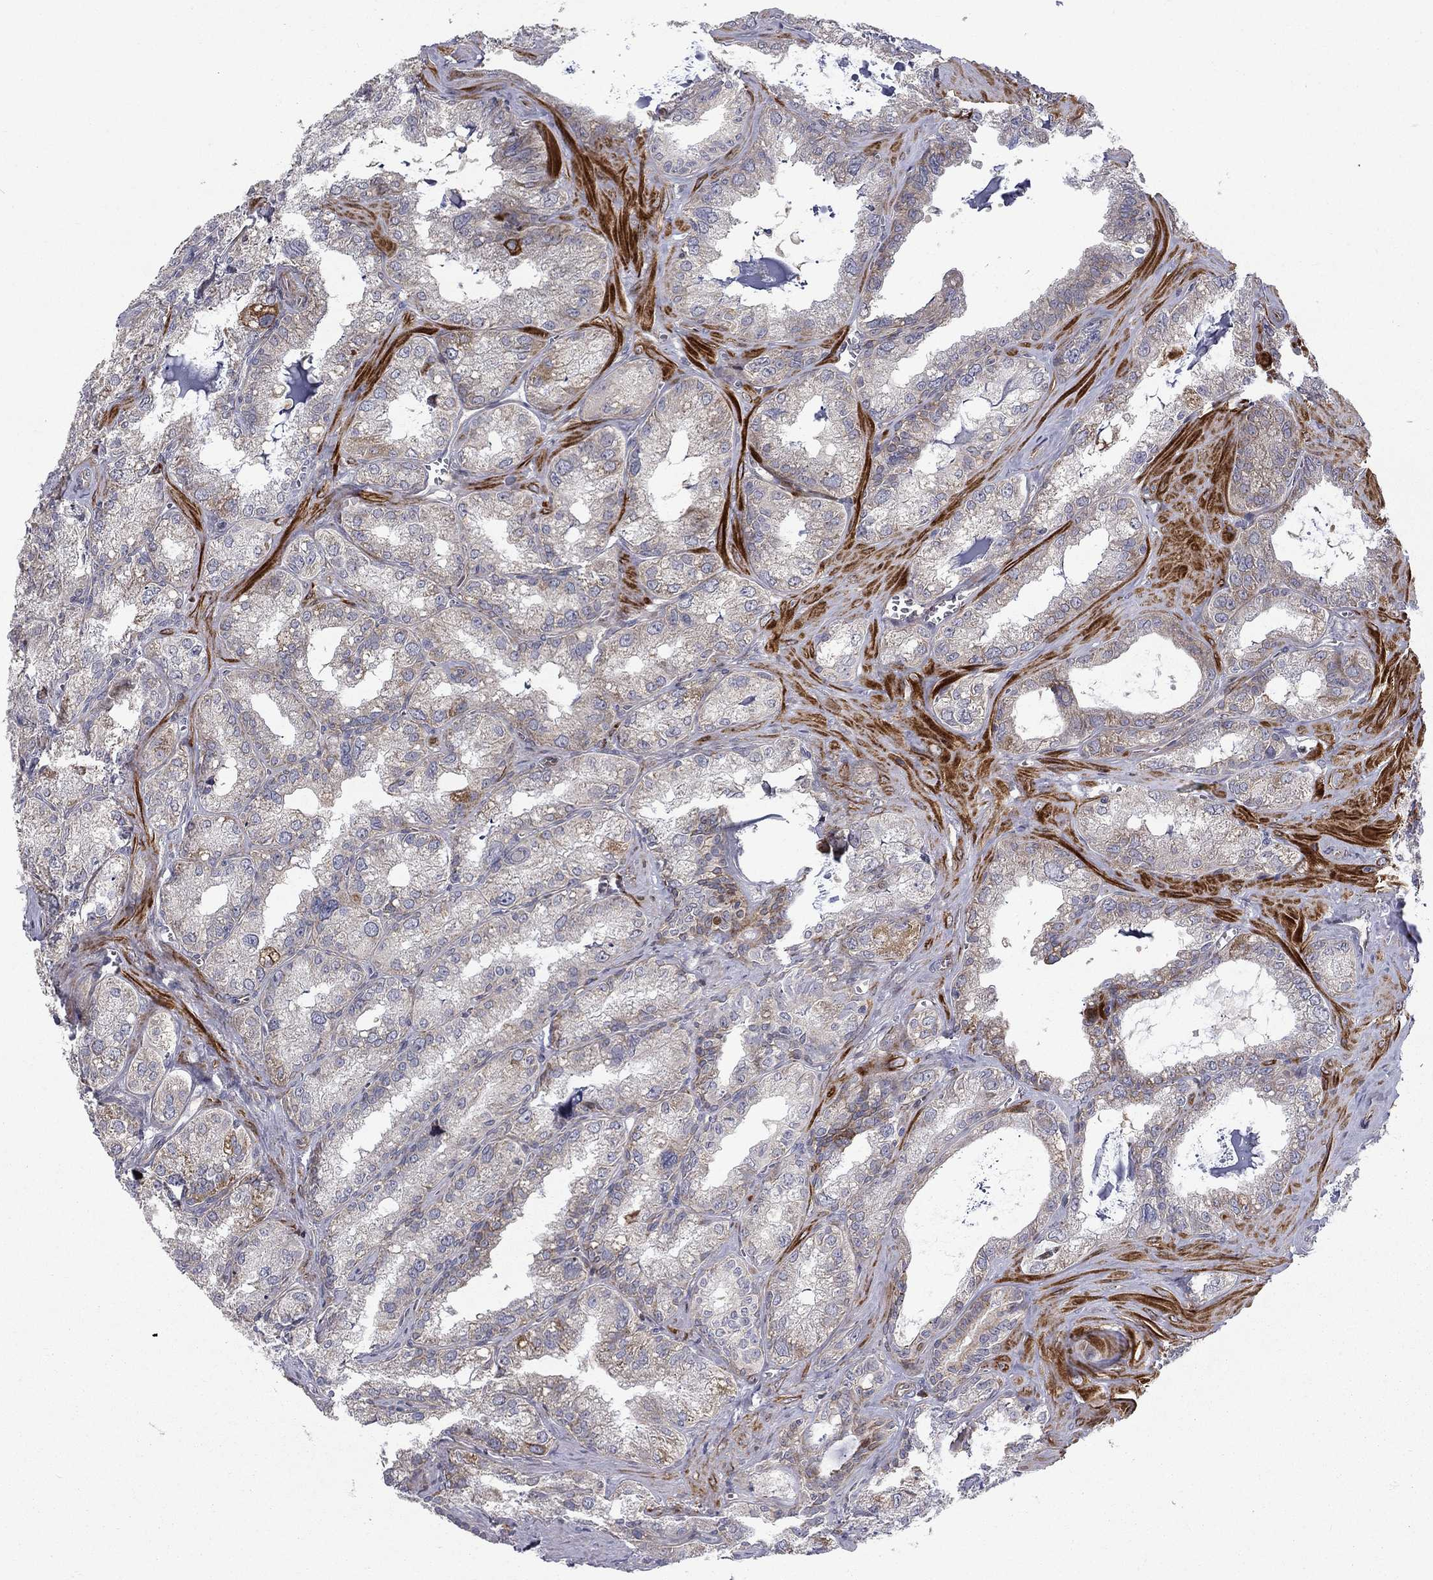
{"staining": {"intensity": "negative", "quantity": "none", "location": "none"}, "tissue": "seminal vesicle", "cell_type": "Glandular cells", "image_type": "normal", "snomed": [{"axis": "morphology", "description": "Normal tissue, NOS"}, {"axis": "topography", "description": "Seminal veicle"}], "caption": "The micrograph displays no staining of glandular cells in normal seminal vesicle.", "gene": "MIOS", "patient": {"sex": "male", "age": 57}}